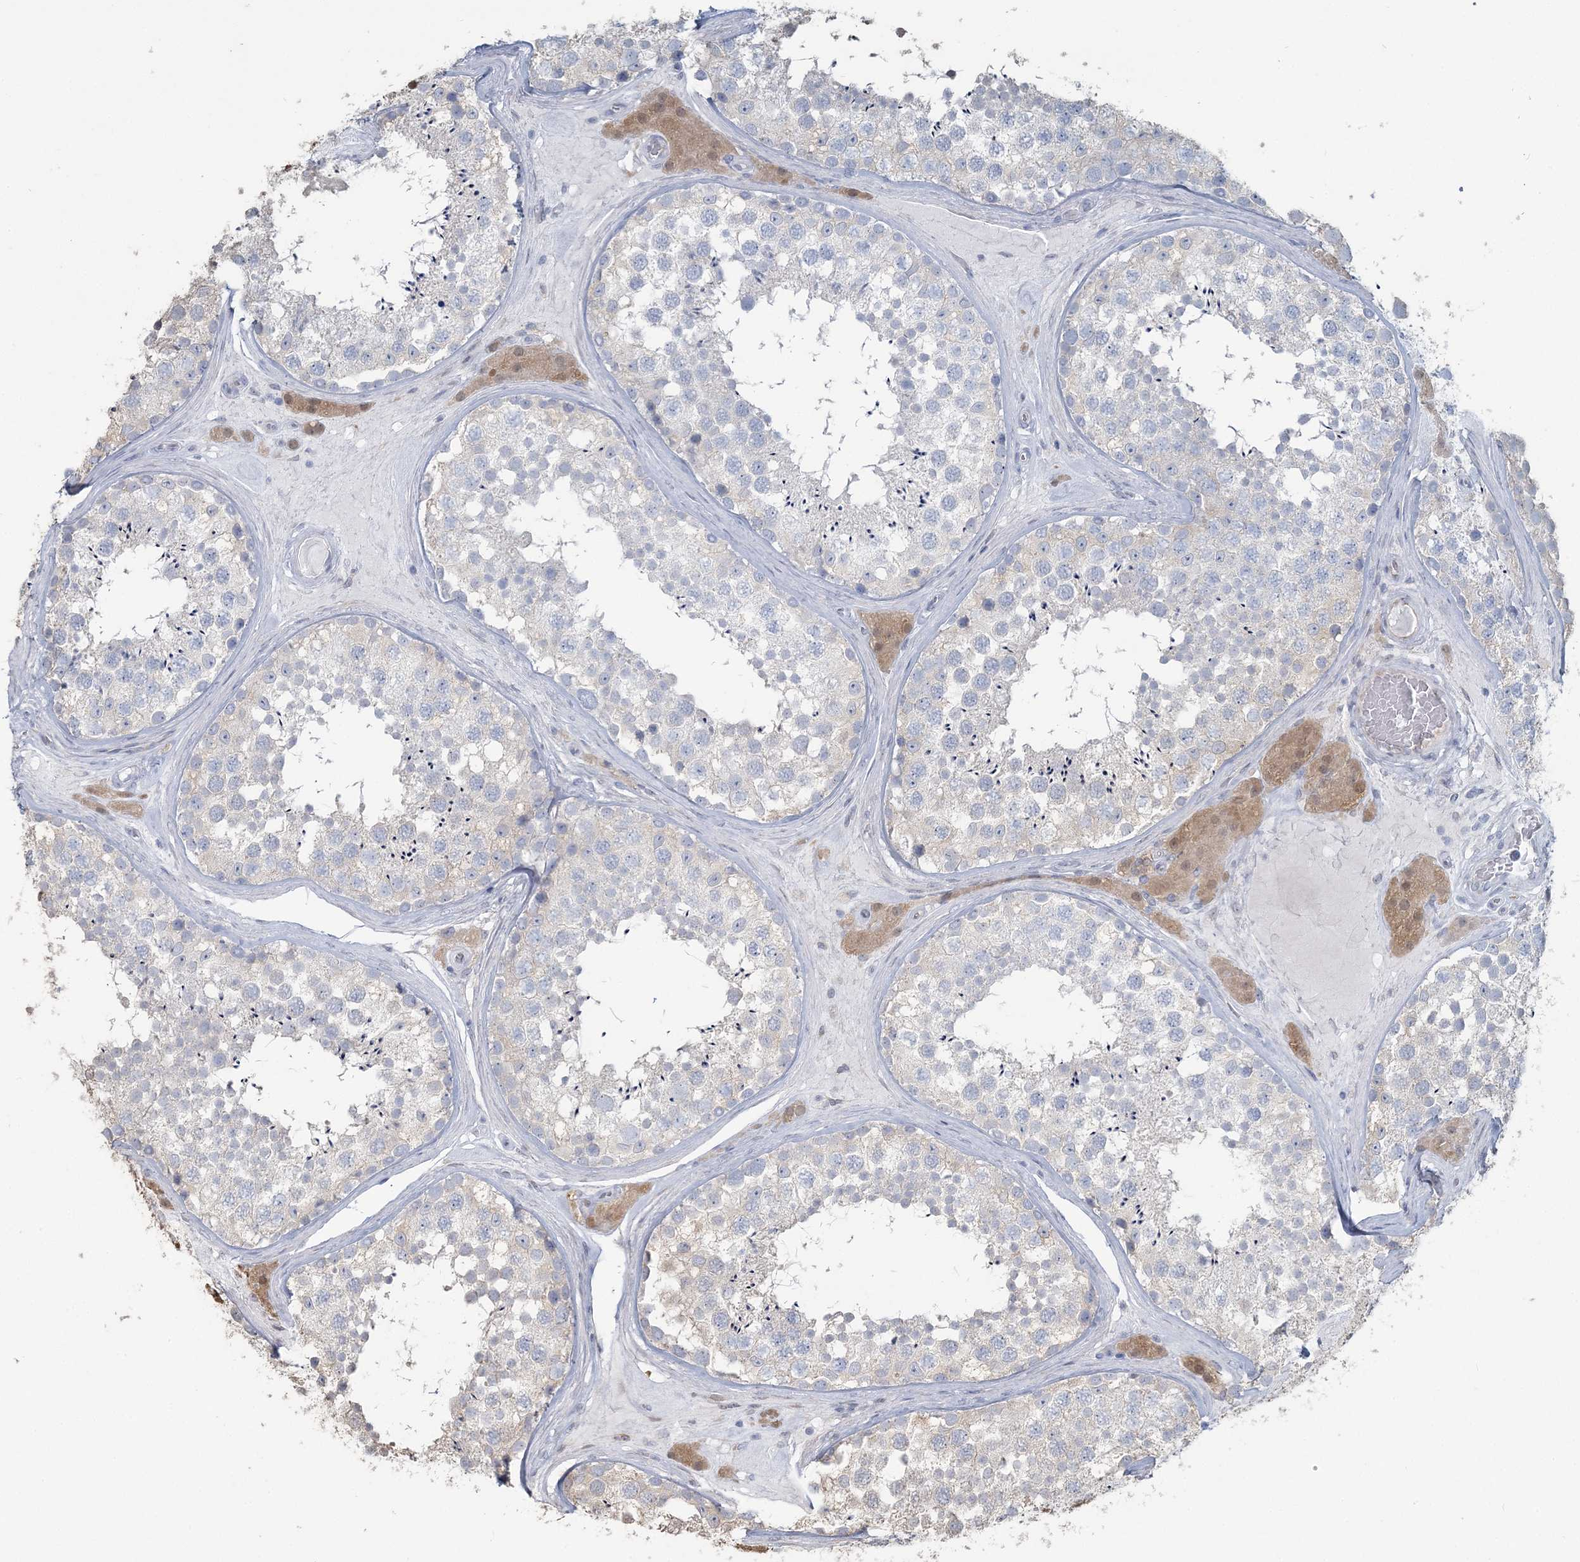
{"staining": {"intensity": "negative", "quantity": "none", "location": "none"}, "tissue": "testis", "cell_type": "Cells in seminiferous ducts", "image_type": "normal", "snomed": [{"axis": "morphology", "description": "Normal tissue, NOS"}, {"axis": "topography", "description": "Testis"}], "caption": "Immunohistochemistry (IHC) of normal human testis displays no staining in cells in seminiferous ducts. Brightfield microscopy of IHC stained with DAB (3,3'-diaminobenzidine) (brown) and hematoxylin (blue), captured at high magnification.", "gene": "CMBL", "patient": {"sex": "male", "age": 46}}